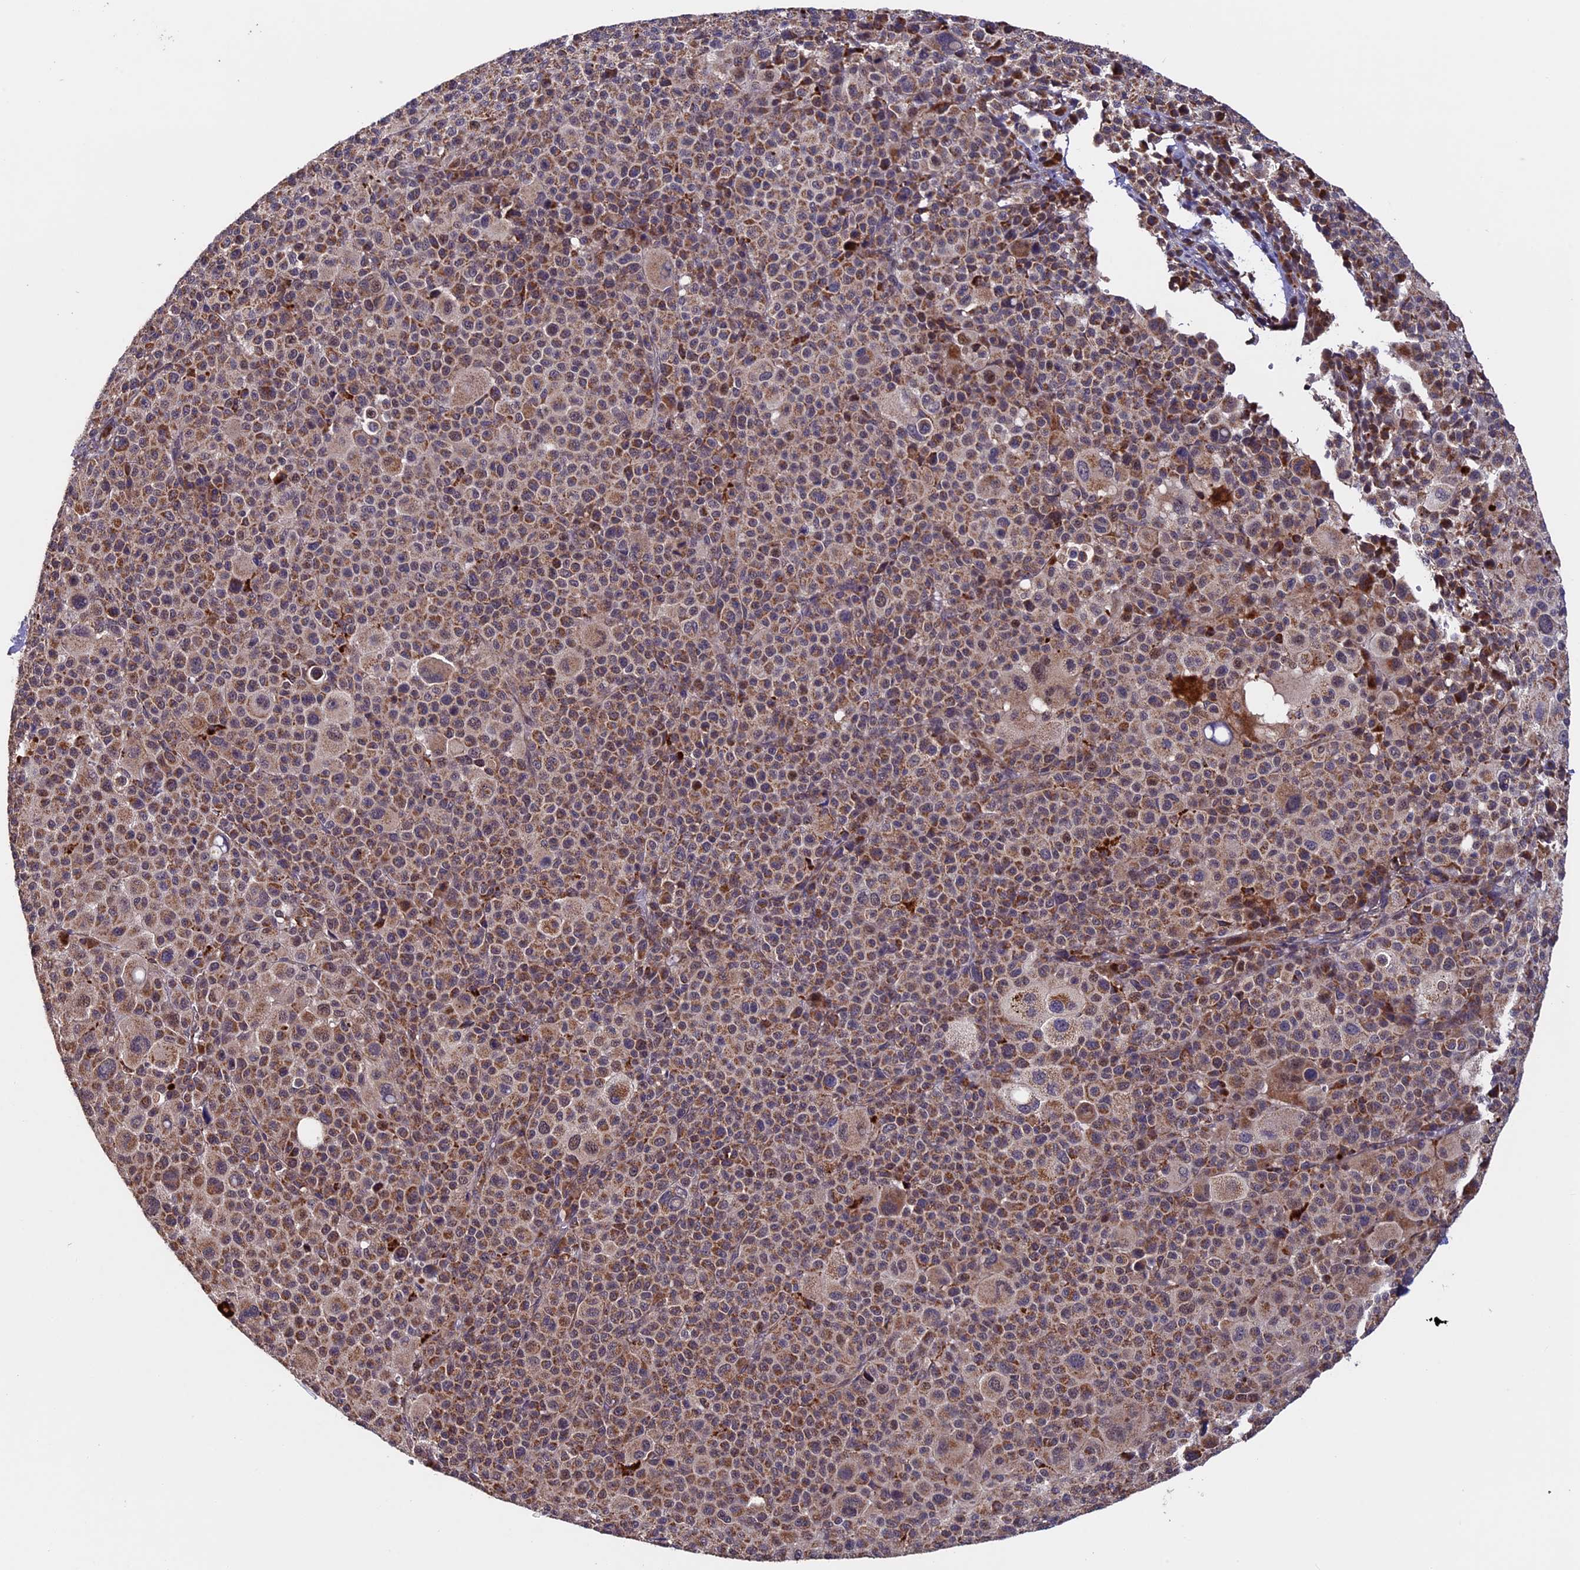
{"staining": {"intensity": "moderate", "quantity": ">75%", "location": "cytoplasmic/membranous"}, "tissue": "melanoma", "cell_type": "Tumor cells", "image_type": "cancer", "snomed": [{"axis": "morphology", "description": "Malignant melanoma, Metastatic site"}, {"axis": "topography", "description": "Skin"}], "caption": "Human melanoma stained with a protein marker demonstrates moderate staining in tumor cells.", "gene": "RNF17", "patient": {"sex": "female", "age": 74}}